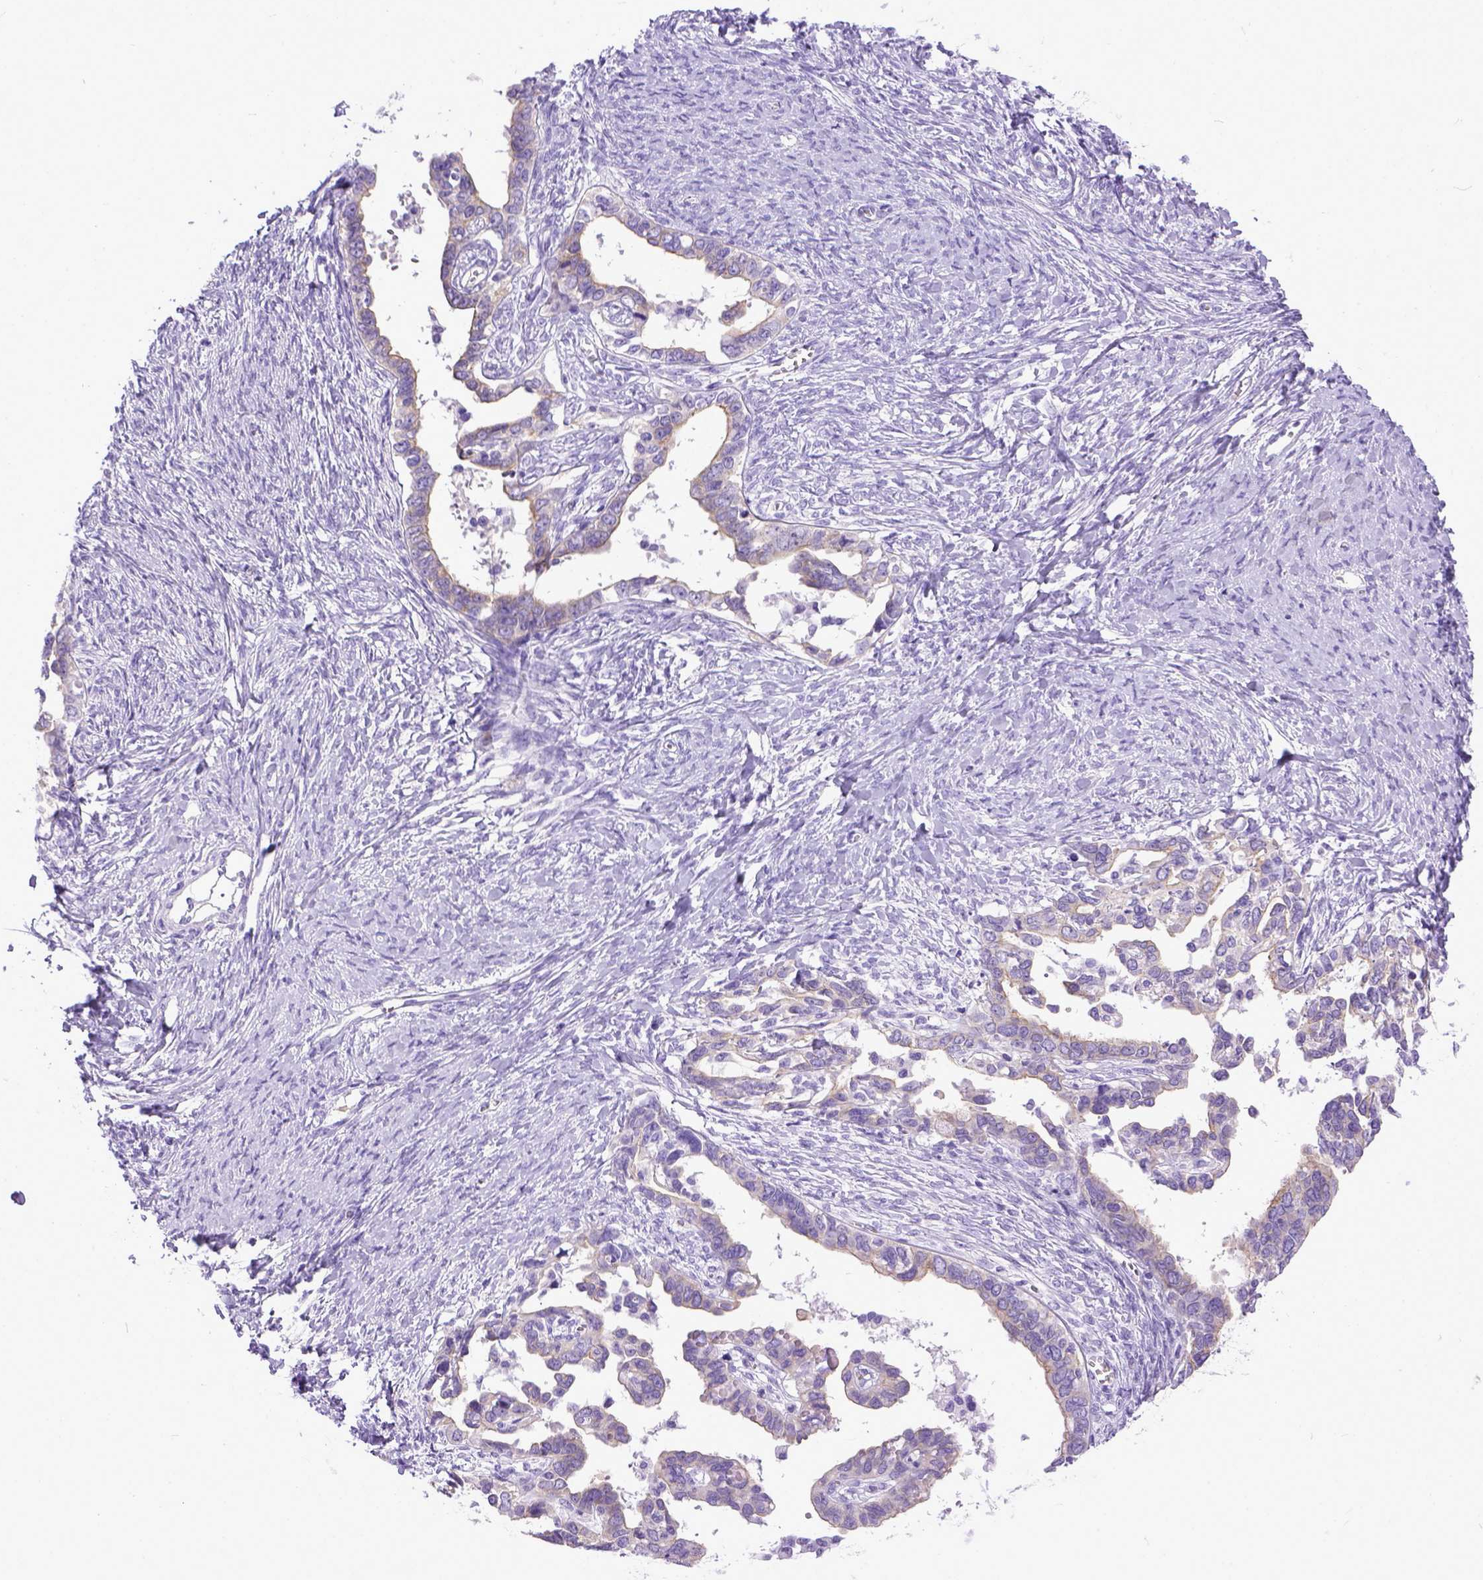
{"staining": {"intensity": "negative", "quantity": "none", "location": "none"}, "tissue": "ovarian cancer", "cell_type": "Tumor cells", "image_type": "cancer", "snomed": [{"axis": "morphology", "description": "Cystadenocarcinoma, serous, NOS"}, {"axis": "topography", "description": "Ovary"}], "caption": "Immunohistochemical staining of serous cystadenocarcinoma (ovarian) shows no significant expression in tumor cells.", "gene": "PPL", "patient": {"sex": "female", "age": 69}}